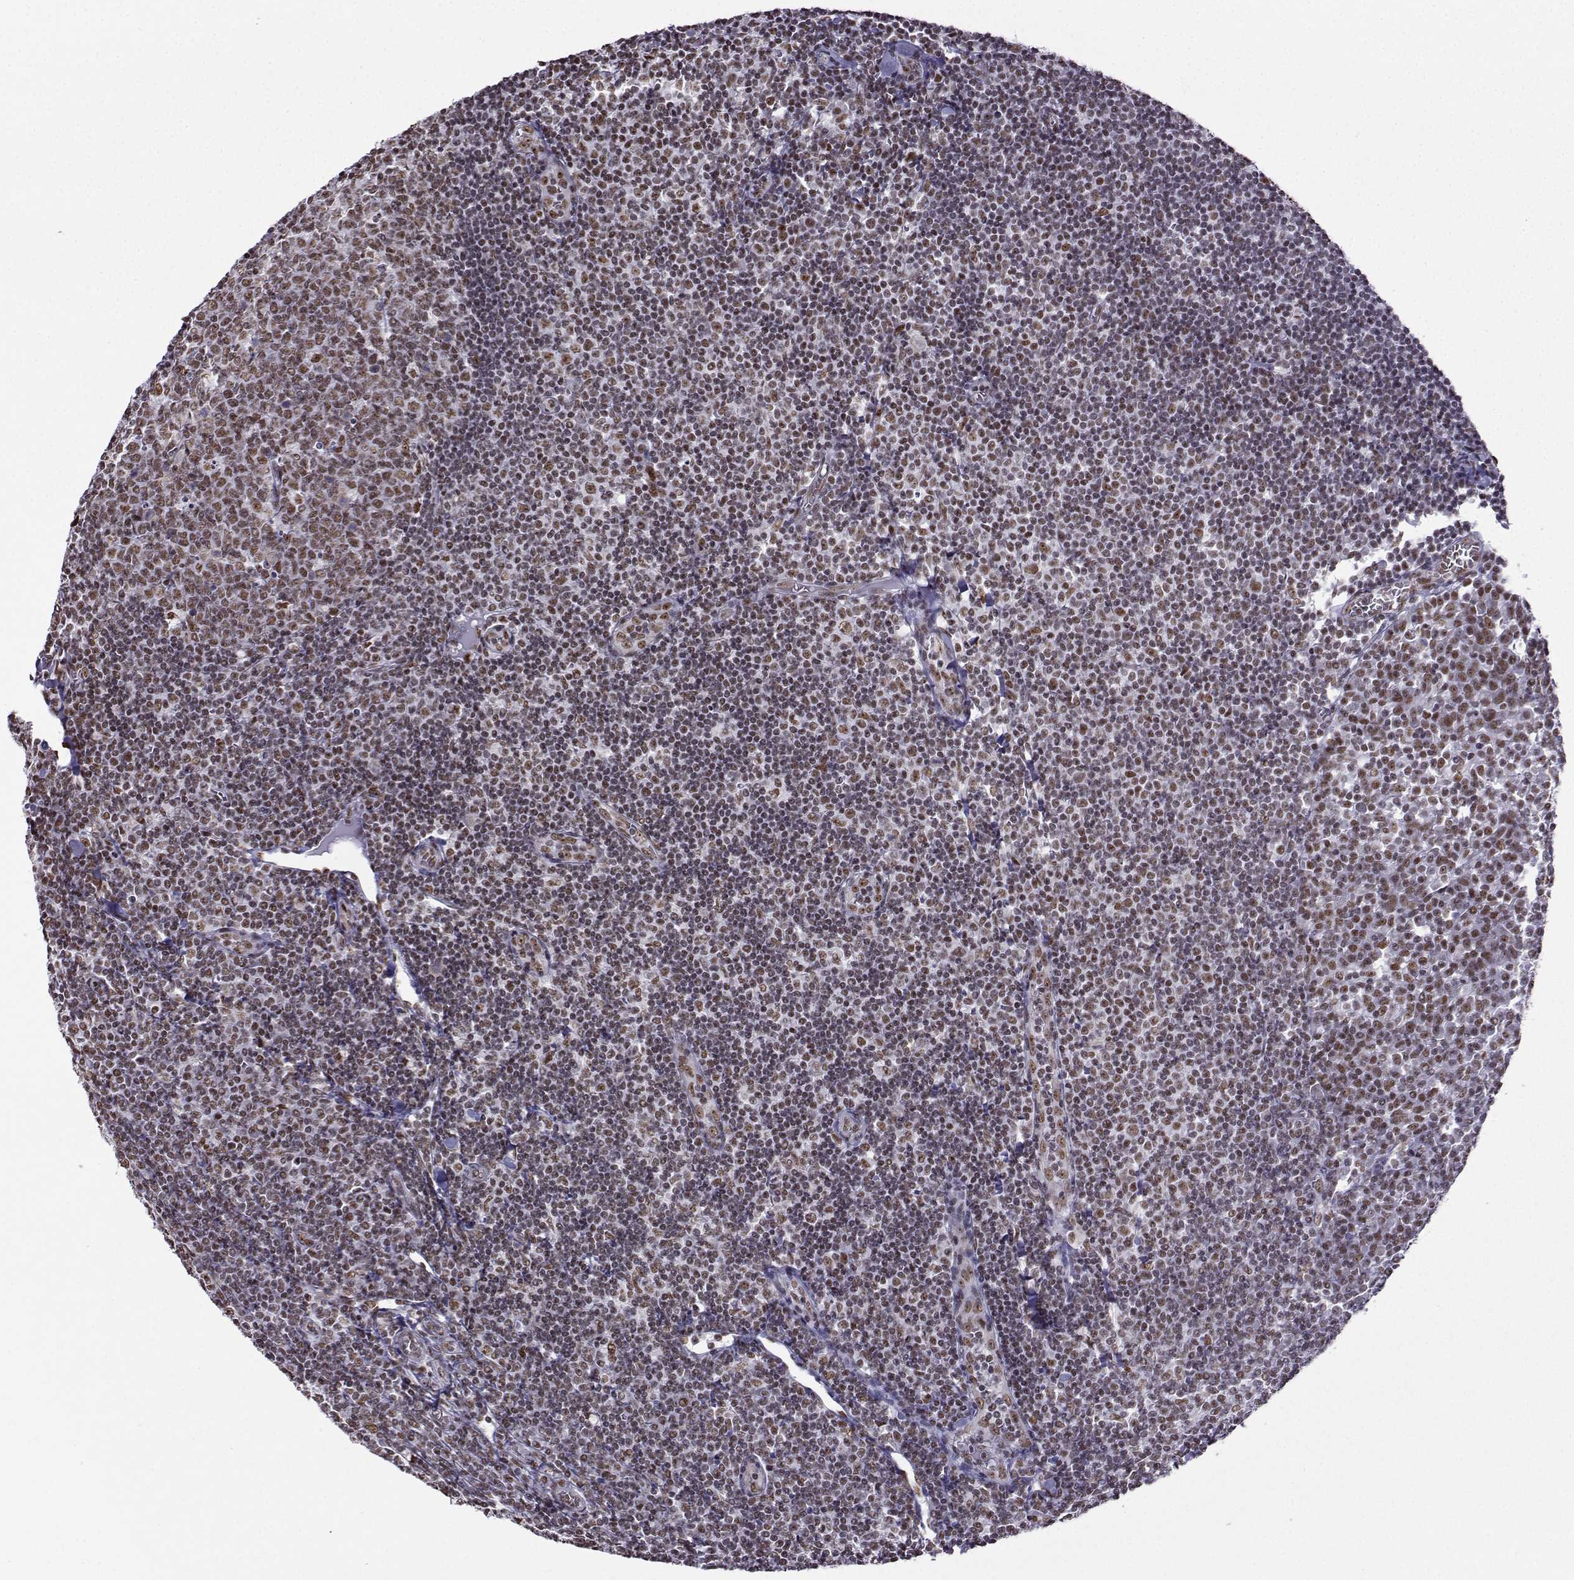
{"staining": {"intensity": "moderate", "quantity": "25%-75%", "location": "nuclear"}, "tissue": "tonsil", "cell_type": "Germinal center cells", "image_type": "normal", "snomed": [{"axis": "morphology", "description": "Normal tissue, NOS"}, {"axis": "topography", "description": "Tonsil"}], "caption": "High-magnification brightfield microscopy of benign tonsil stained with DAB (3,3'-diaminobenzidine) (brown) and counterstained with hematoxylin (blue). germinal center cells exhibit moderate nuclear positivity is seen in about25%-75% of cells.", "gene": "CCNK", "patient": {"sex": "female", "age": 12}}